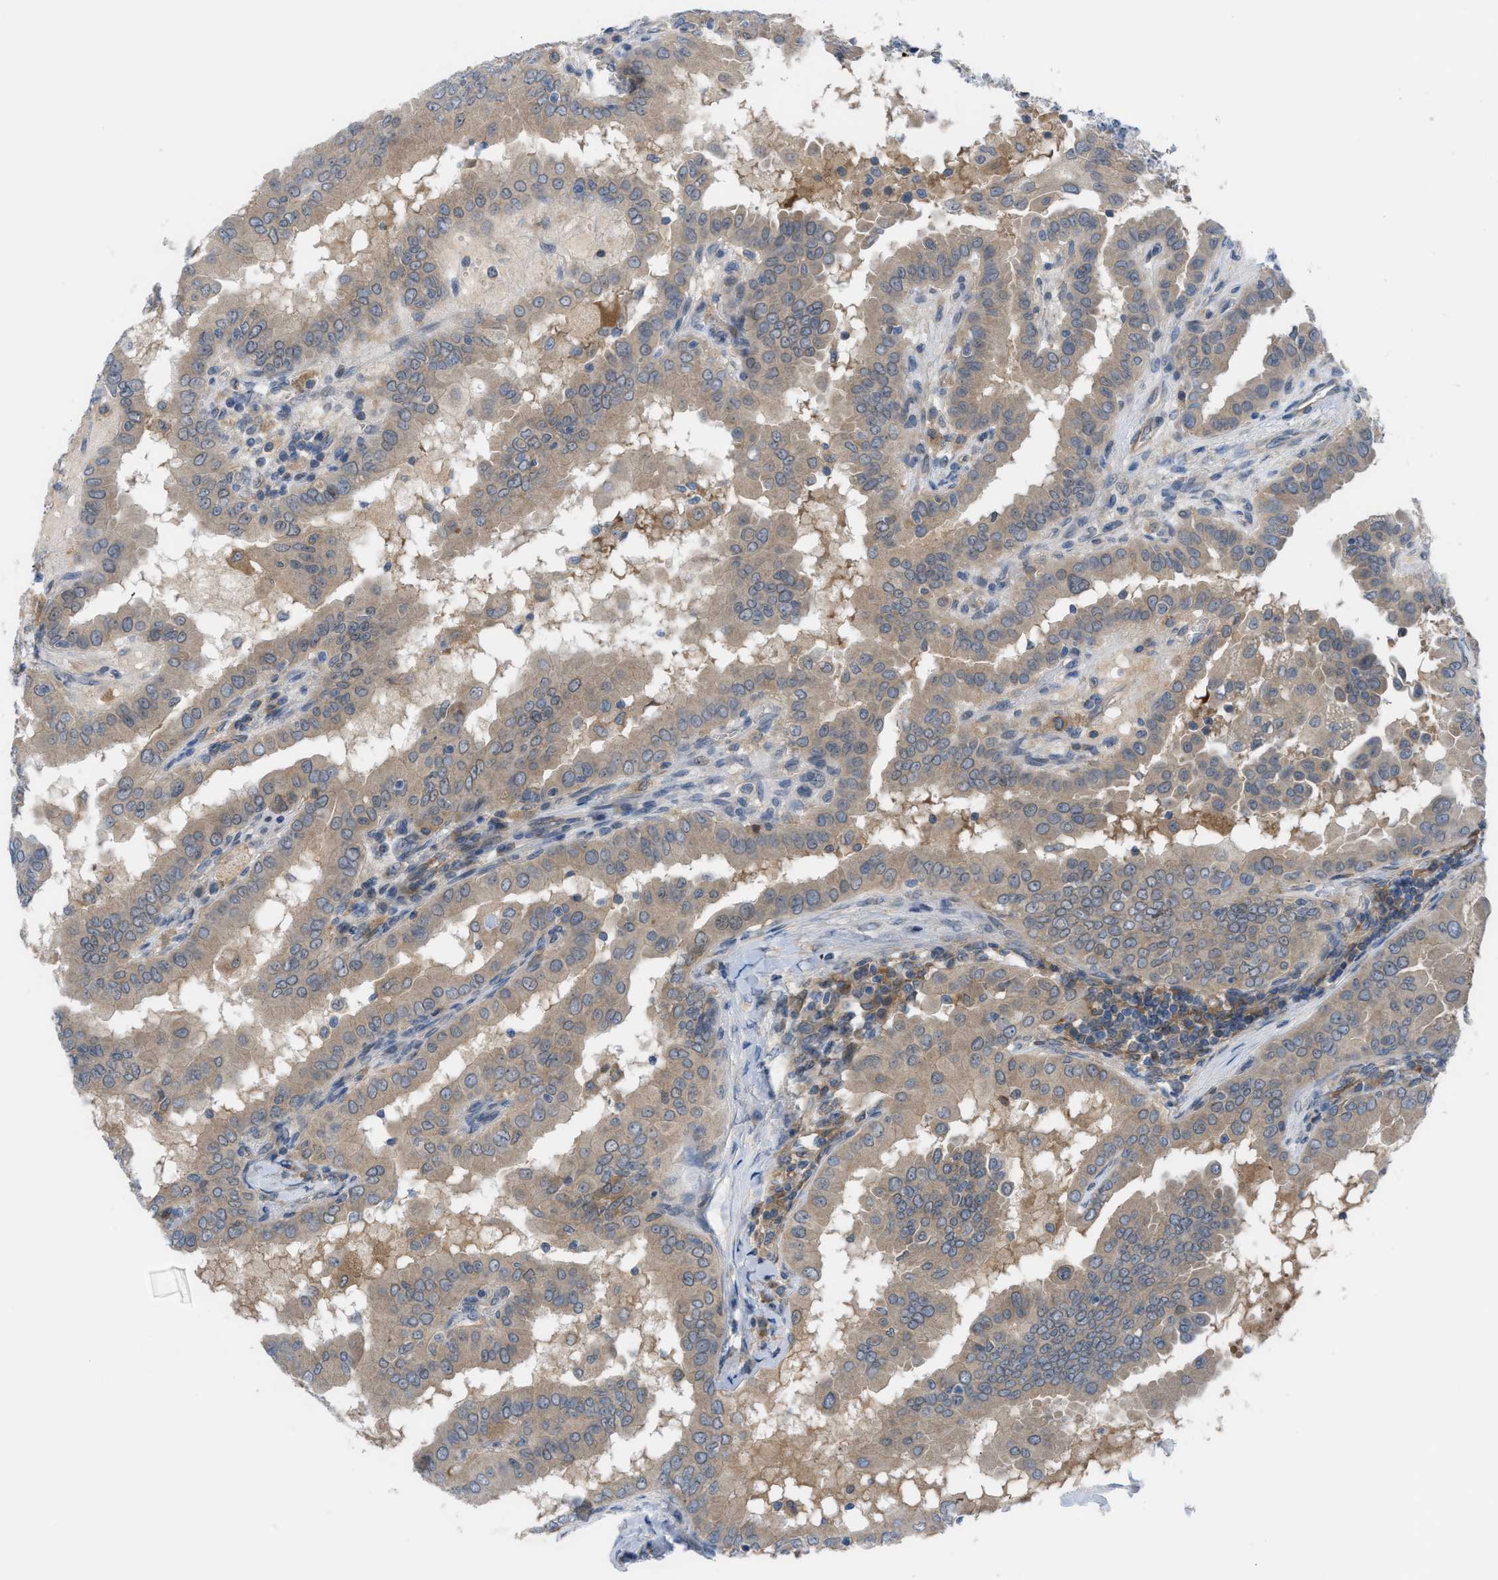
{"staining": {"intensity": "moderate", "quantity": ">75%", "location": "cytoplasmic/membranous"}, "tissue": "thyroid cancer", "cell_type": "Tumor cells", "image_type": "cancer", "snomed": [{"axis": "morphology", "description": "Papillary adenocarcinoma, NOS"}, {"axis": "topography", "description": "Thyroid gland"}], "caption": "Brown immunohistochemical staining in human thyroid cancer demonstrates moderate cytoplasmic/membranous staining in approximately >75% of tumor cells.", "gene": "BAZ2B", "patient": {"sex": "male", "age": 33}}